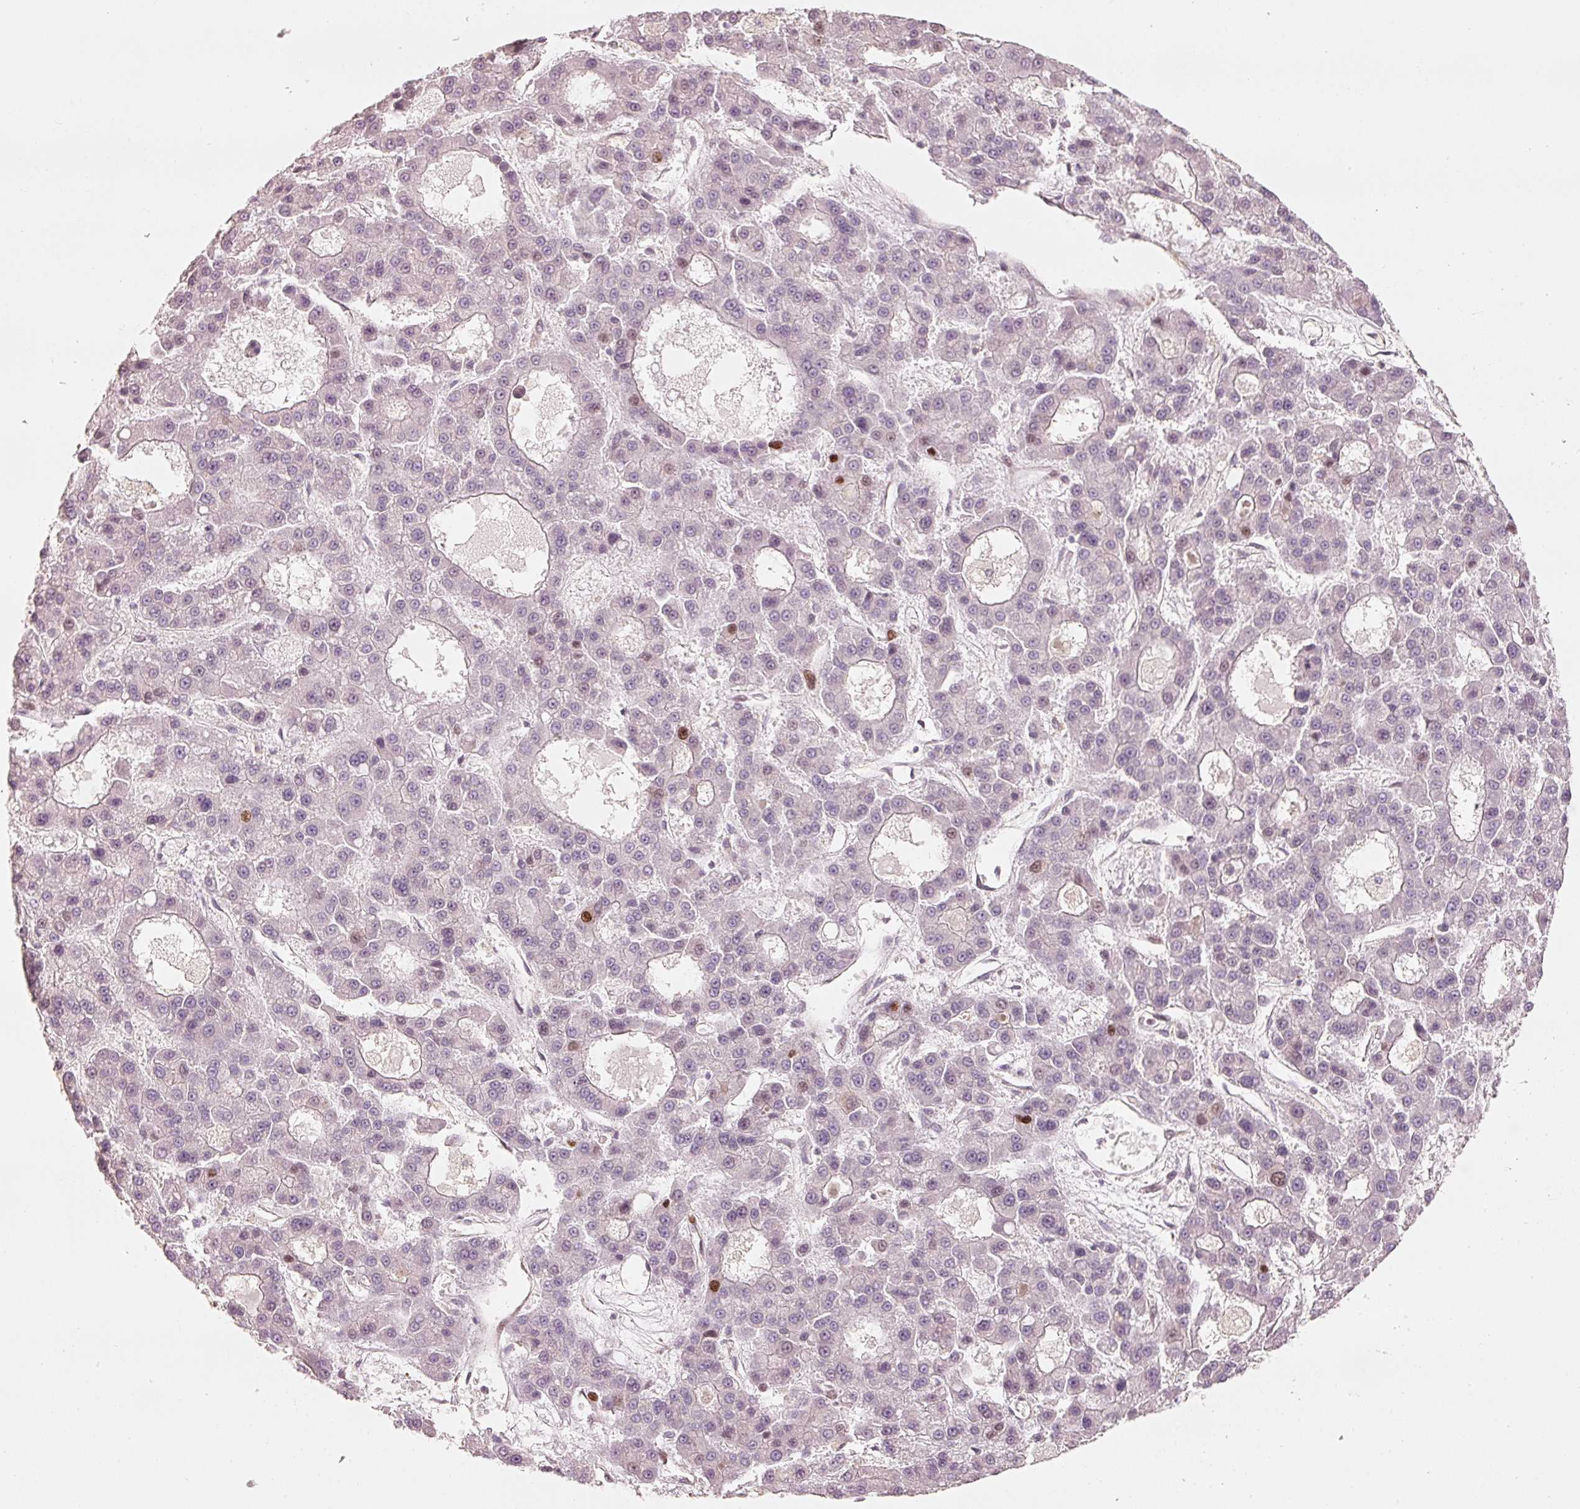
{"staining": {"intensity": "moderate", "quantity": "<25%", "location": "nuclear"}, "tissue": "liver cancer", "cell_type": "Tumor cells", "image_type": "cancer", "snomed": [{"axis": "morphology", "description": "Carcinoma, Hepatocellular, NOS"}, {"axis": "topography", "description": "Liver"}], "caption": "DAB immunohistochemical staining of hepatocellular carcinoma (liver) demonstrates moderate nuclear protein positivity in approximately <25% of tumor cells. (brown staining indicates protein expression, while blue staining denotes nuclei).", "gene": "TREX2", "patient": {"sex": "male", "age": 70}}